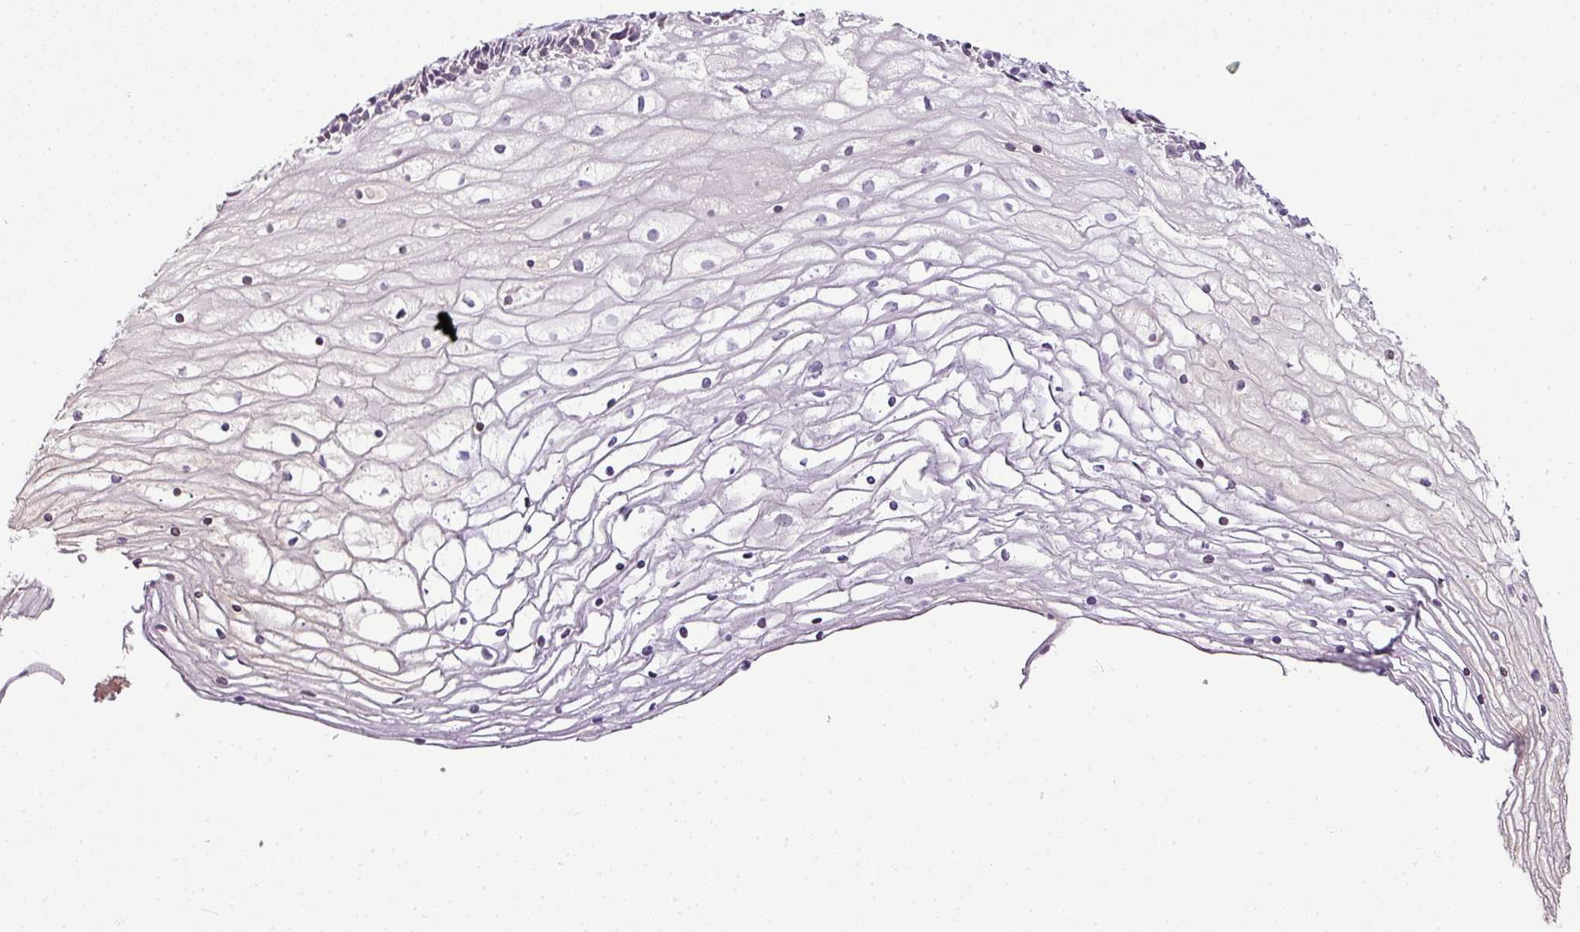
{"staining": {"intensity": "negative", "quantity": "none", "location": "none"}, "tissue": "cervix", "cell_type": "Glandular cells", "image_type": "normal", "snomed": [{"axis": "morphology", "description": "Normal tissue, NOS"}, {"axis": "topography", "description": "Cervix"}], "caption": "The photomicrograph shows no significant positivity in glandular cells of cervix. The staining is performed using DAB (3,3'-diaminobenzidine) brown chromogen with nuclei counter-stained in using hematoxylin.", "gene": "TEX30", "patient": {"sex": "female", "age": 36}}